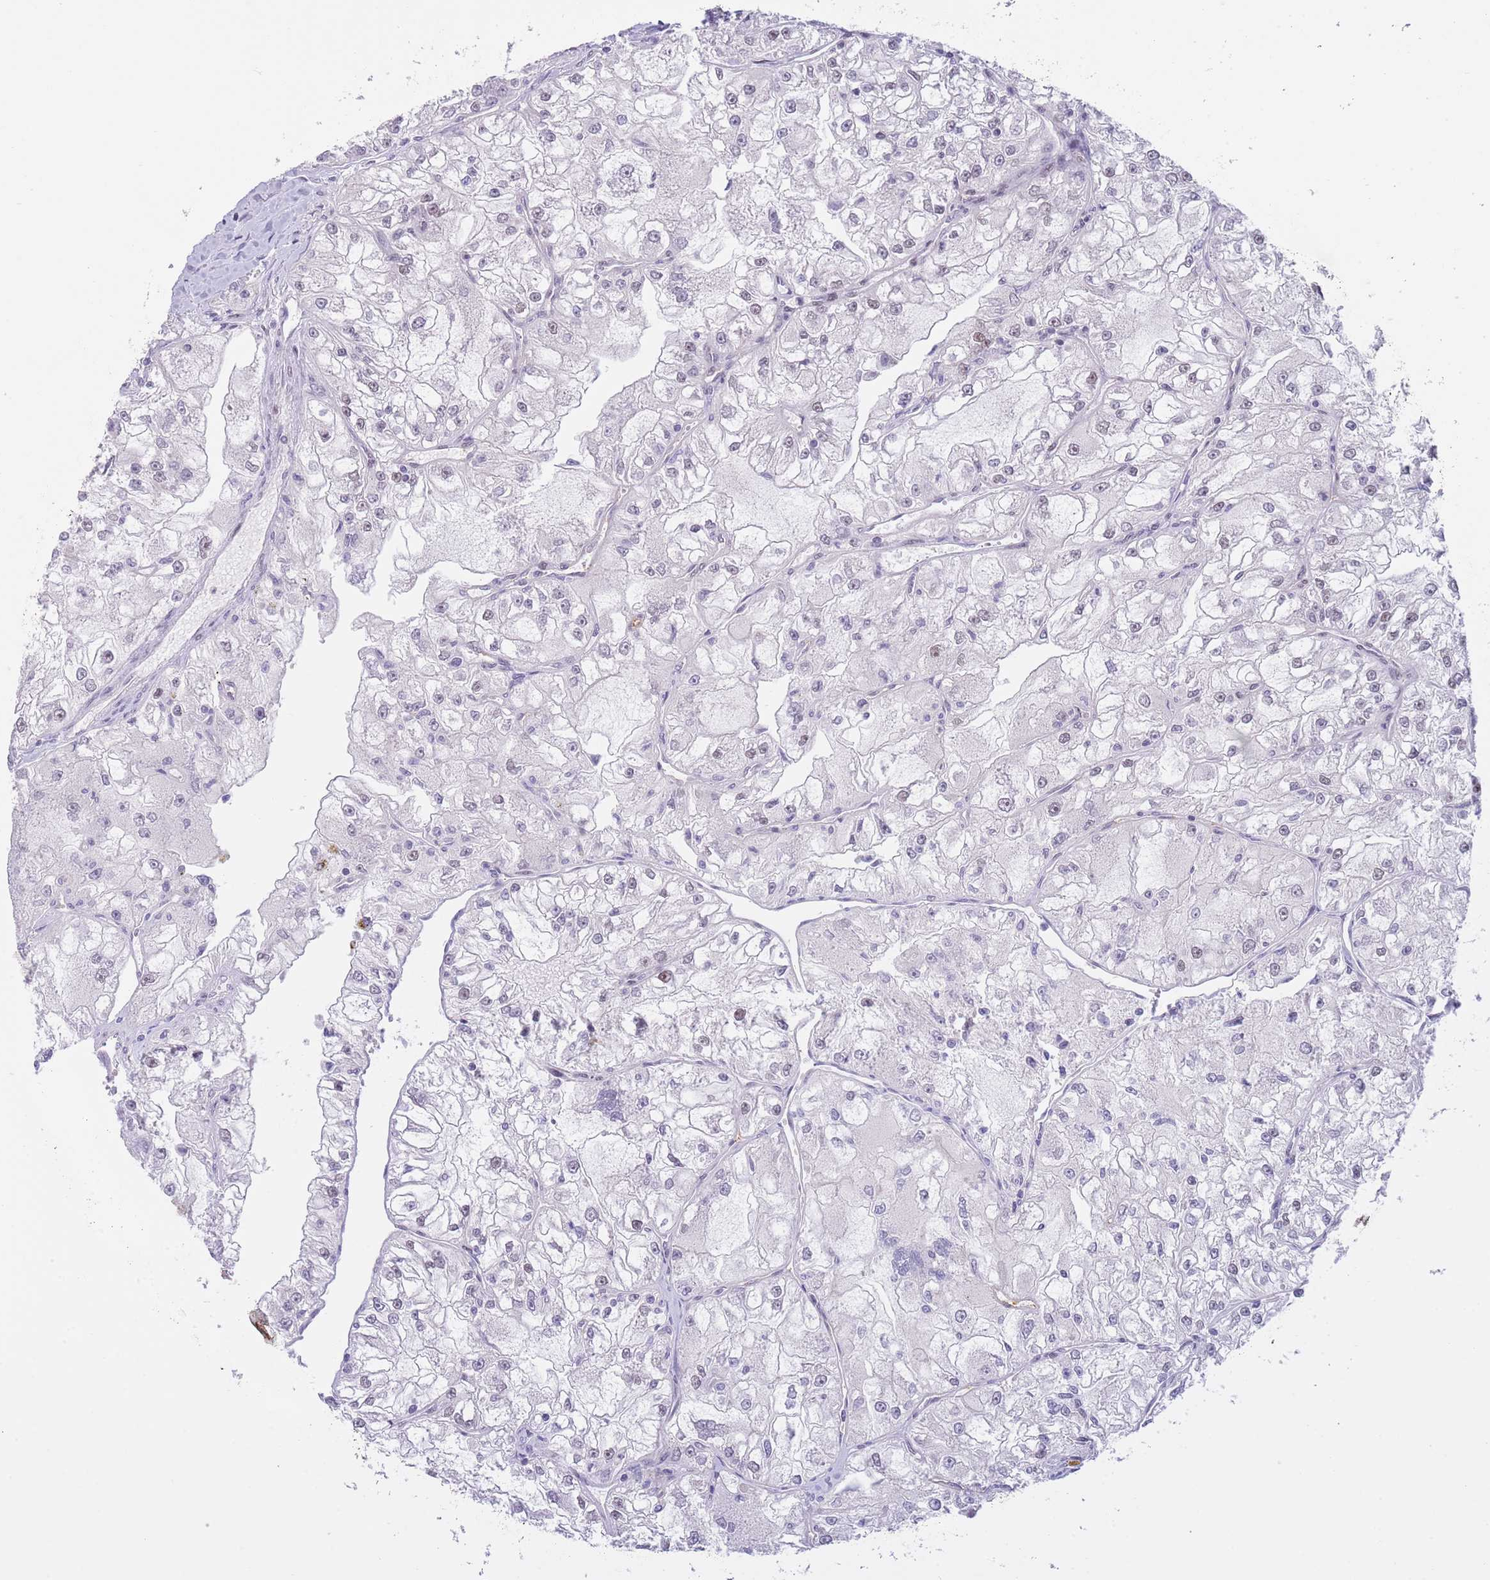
{"staining": {"intensity": "negative", "quantity": "none", "location": "none"}, "tissue": "renal cancer", "cell_type": "Tumor cells", "image_type": "cancer", "snomed": [{"axis": "morphology", "description": "Adenocarcinoma, NOS"}, {"axis": "topography", "description": "Kidney"}], "caption": "This is an IHC micrograph of human renal adenocarcinoma. There is no staining in tumor cells.", "gene": "RFX1", "patient": {"sex": "female", "age": 72}}